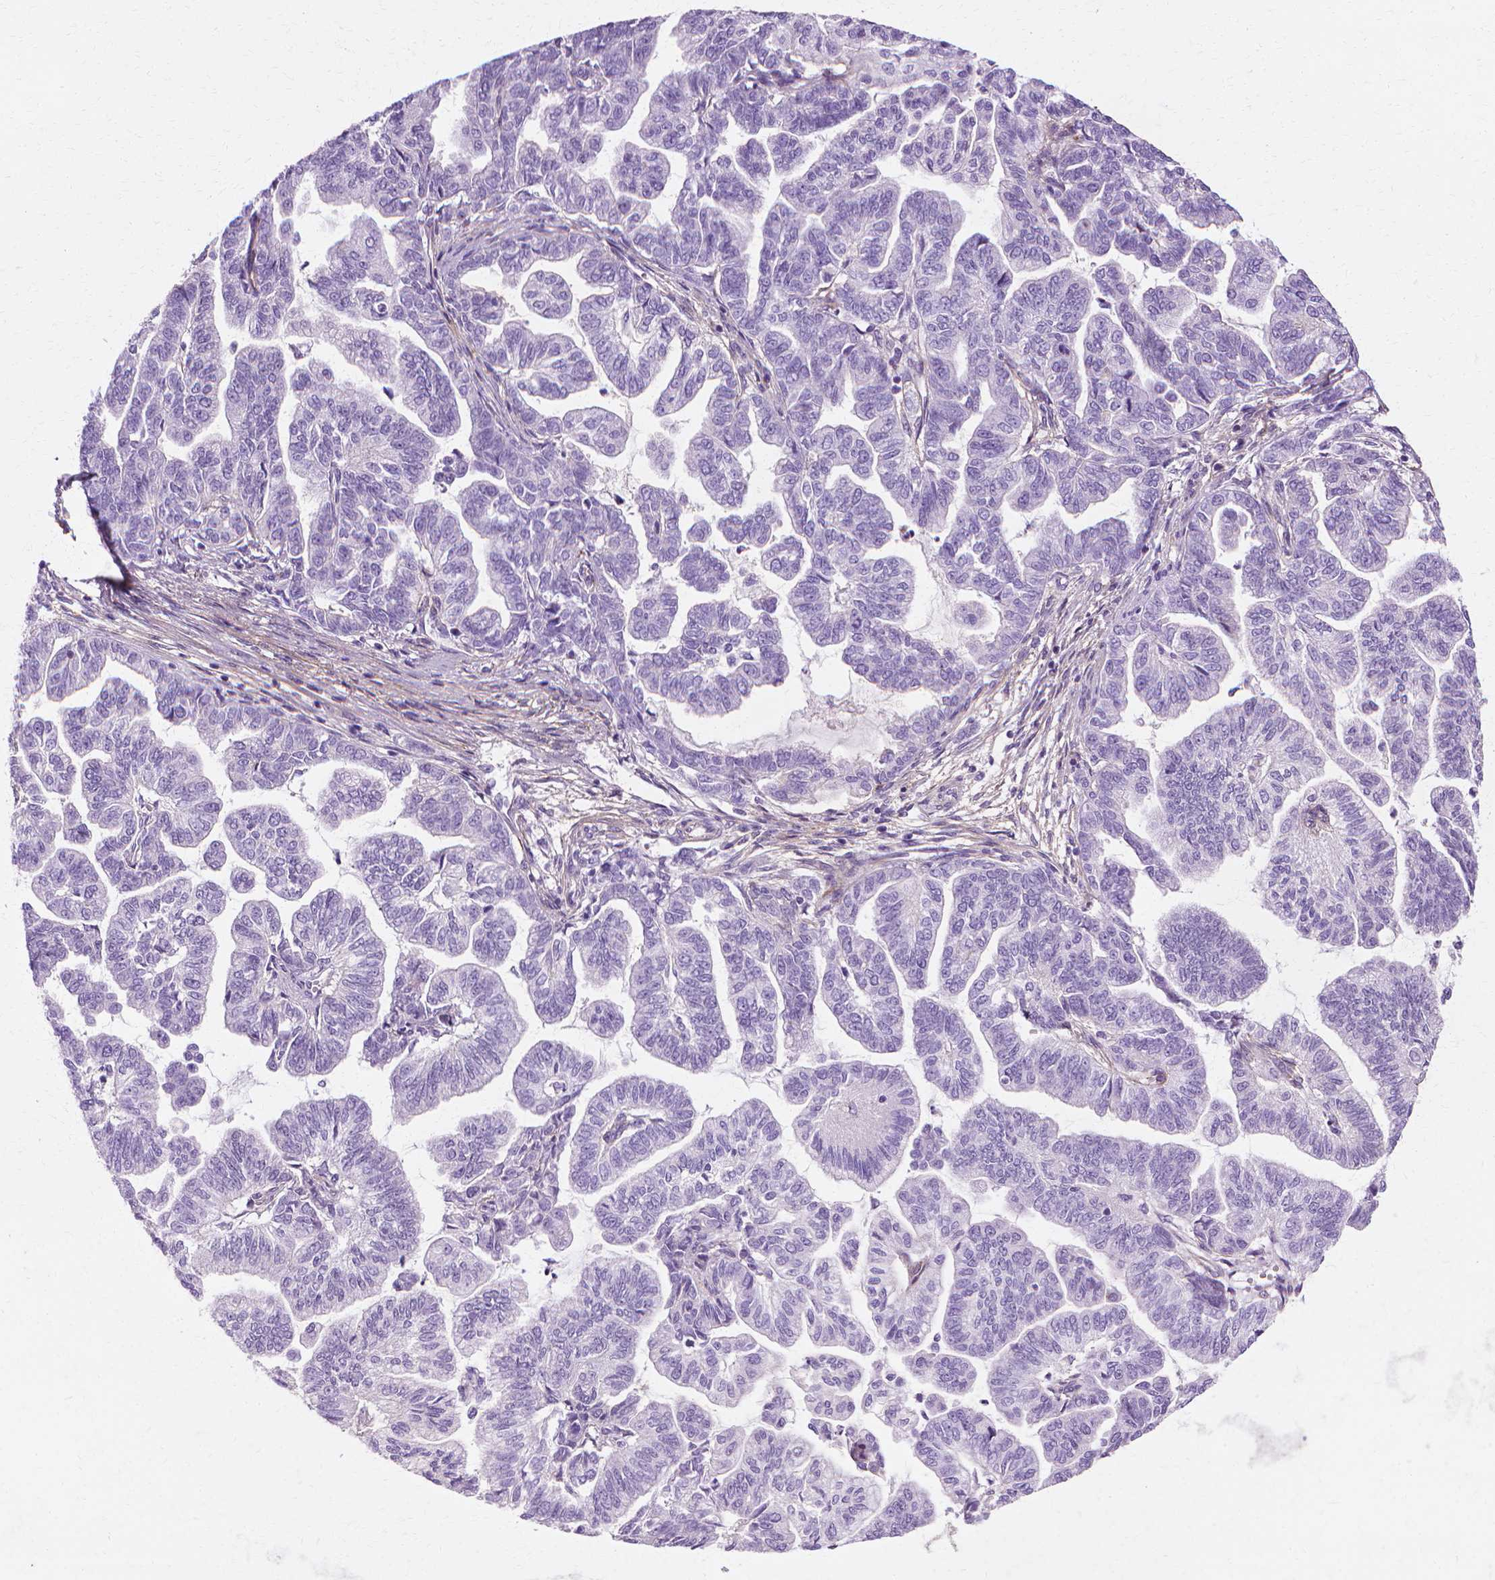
{"staining": {"intensity": "negative", "quantity": "none", "location": "none"}, "tissue": "stomach cancer", "cell_type": "Tumor cells", "image_type": "cancer", "snomed": [{"axis": "morphology", "description": "Adenocarcinoma, NOS"}, {"axis": "topography", "description": "Stomach"}], "caption": "There is no significant staining in tumor cells of stomach cancer.", "gene": "CFAP157", "patient": {"sex": "male", "age": 83}}